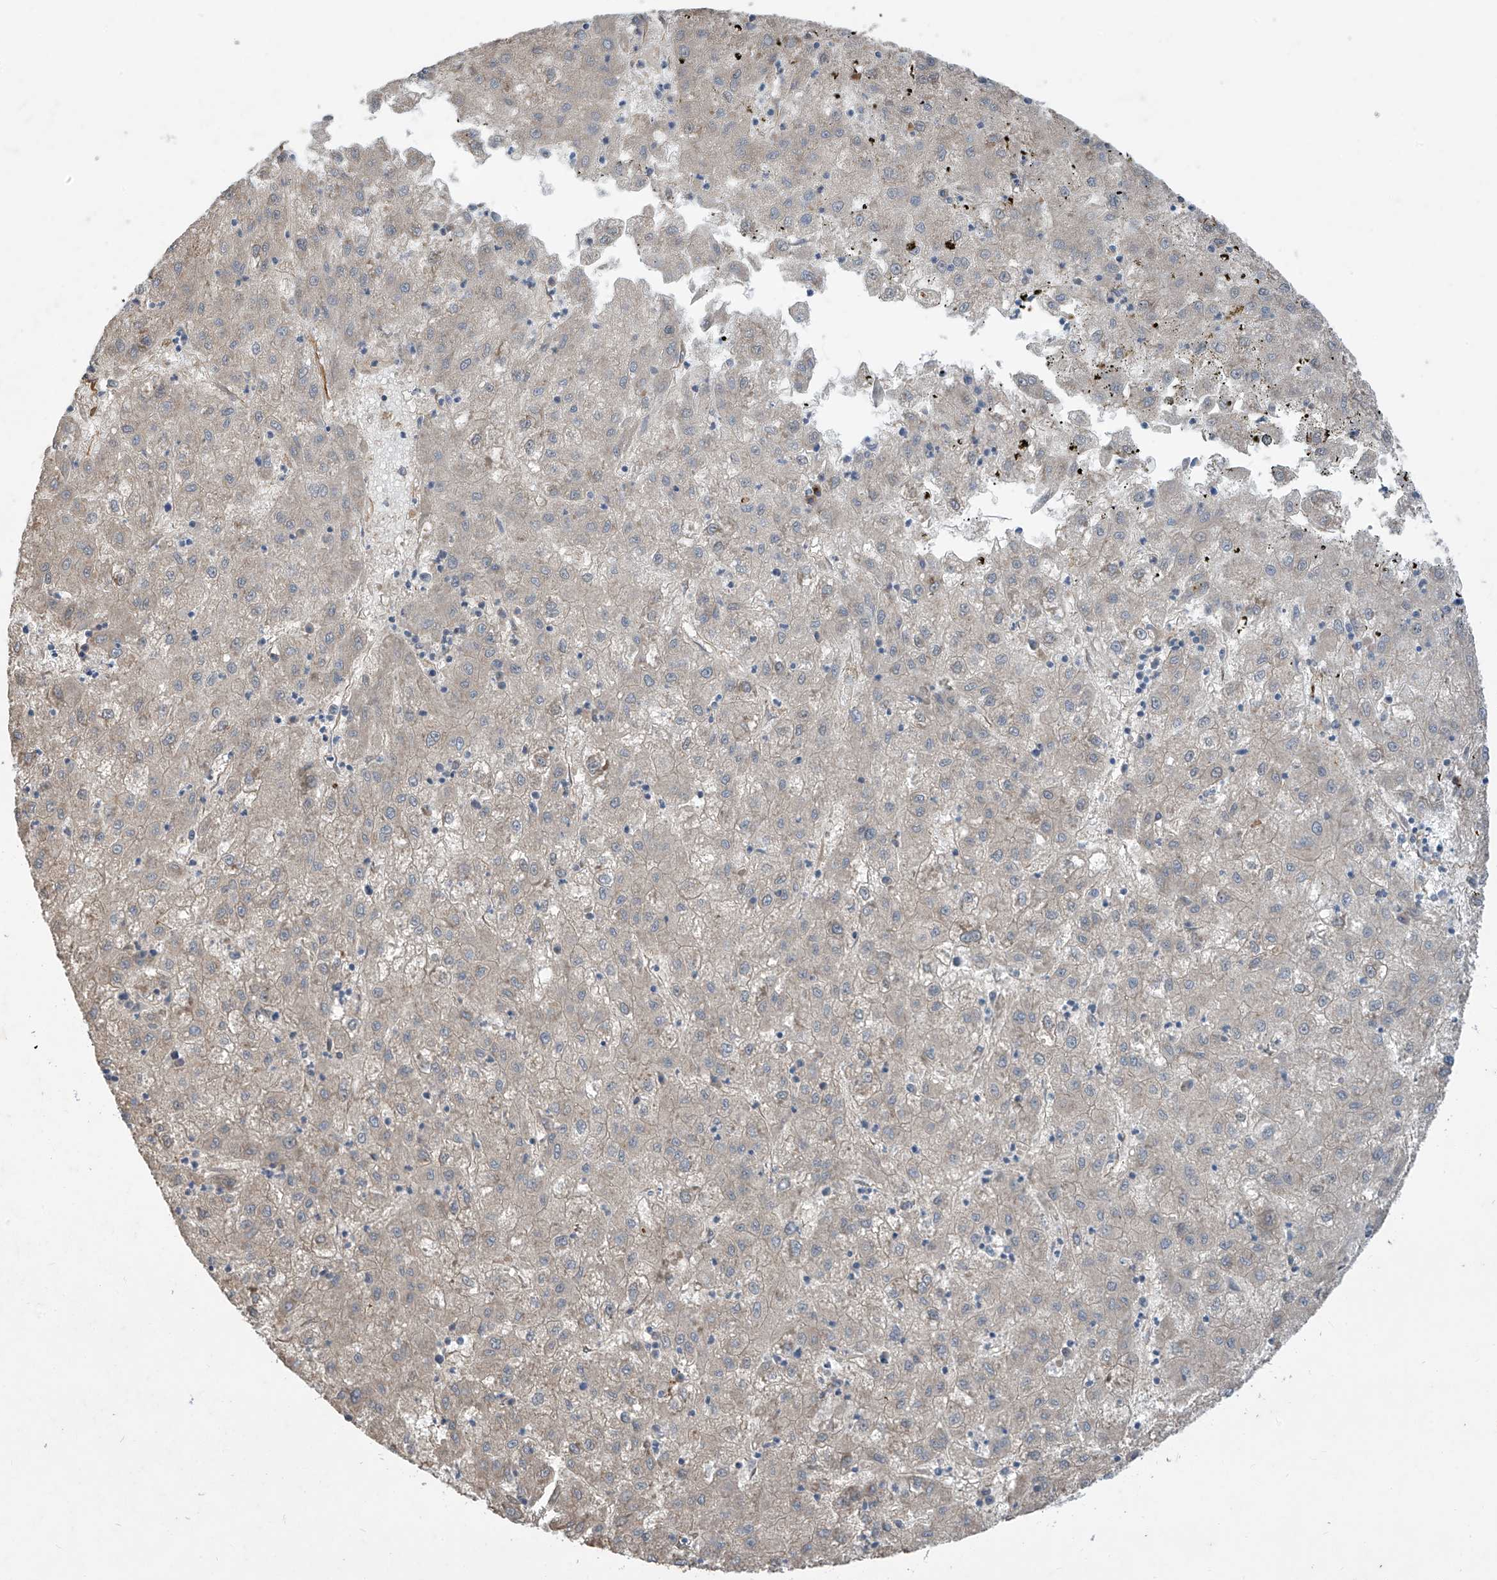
{"staining": {"intensity": "moderate", "quantity": "<25%", "location": "cytoplasmic/membranous"}, "tissue": "liver cancer", "cell_type": "Tumor cells", "image_type": "cancer", "snomed": [{"axis": "morphology", "description": "Carcinoma, Hepatocellular, NOS"}, {"axis": "topography", "description": "Liver"}], "caption": "The photomicrograph shows staining of hepatocellular carcinoma (liver), revealing moderate cytoplasmic/membranous protein positivity (brown color) within tumor cells.", "gene": "AGBL5", "patient": {"sex": "male", "age": 72}}